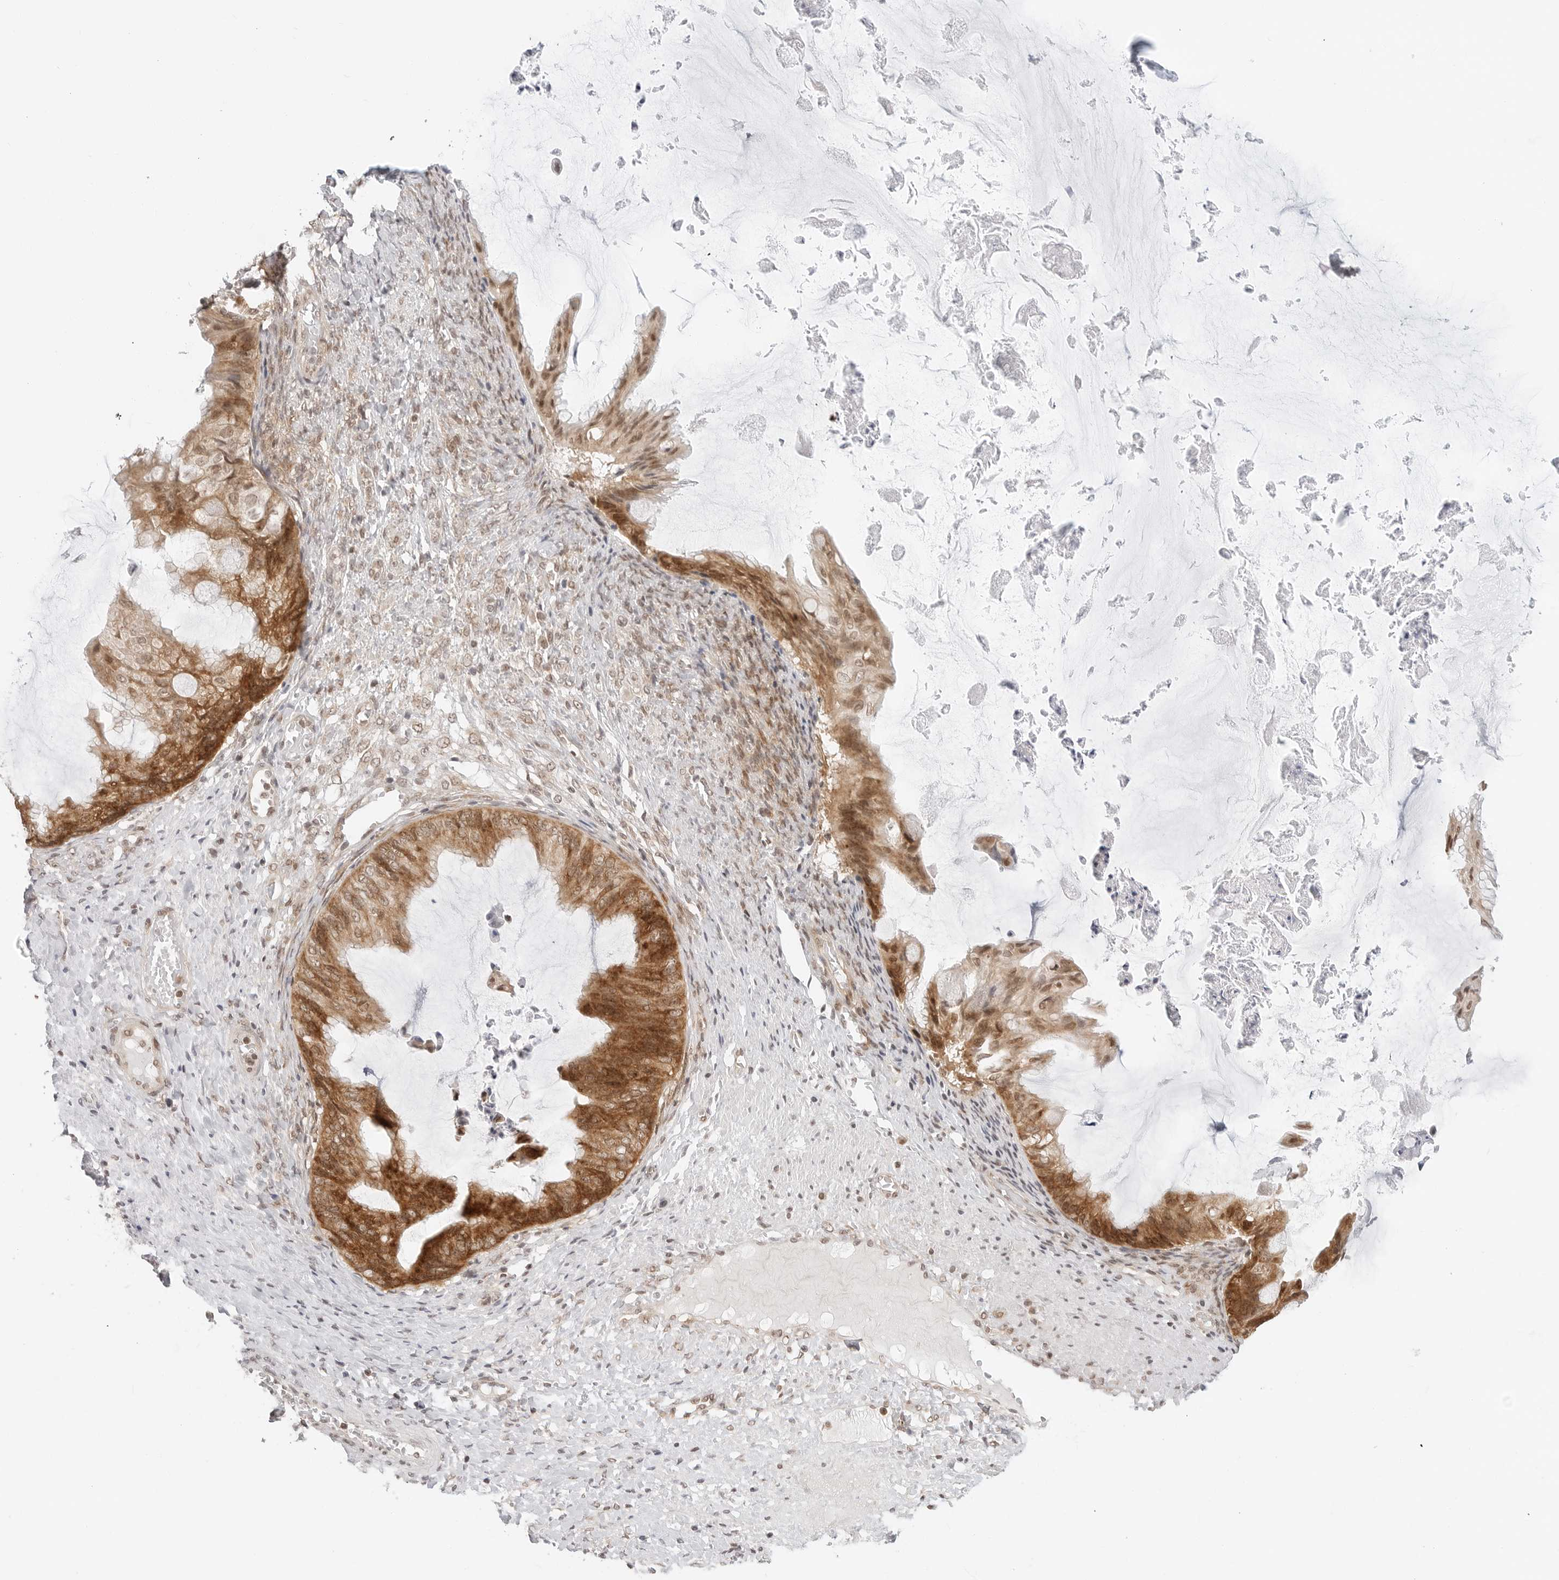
{"staining": {"intensity": "moderate", "quantity": ">75%", "location": "cytoplasmic/membranous,nuclear"}, "tissue": "ovarian cancer", "cell_type": "Tumor cells", "image_type": "cancer", "snomed": [{"axis": "morphology", "description": "Cystadenocarcinoma, mucinous, NOS"}, {"axis": "topography", "description": "Ovary"}], "caption": "Protein analysis of ovarian cancer tissue shows moderate cytoplasmic/membranous and nuclear positivity in about >75% of tumor cells. The protein is stained brown, and the nuclei are stained in blue (DAB IHC with brightfield microscopy, high magnification).", "gene": "METAP1", "patient": {"sex": "female", "age": 61}}